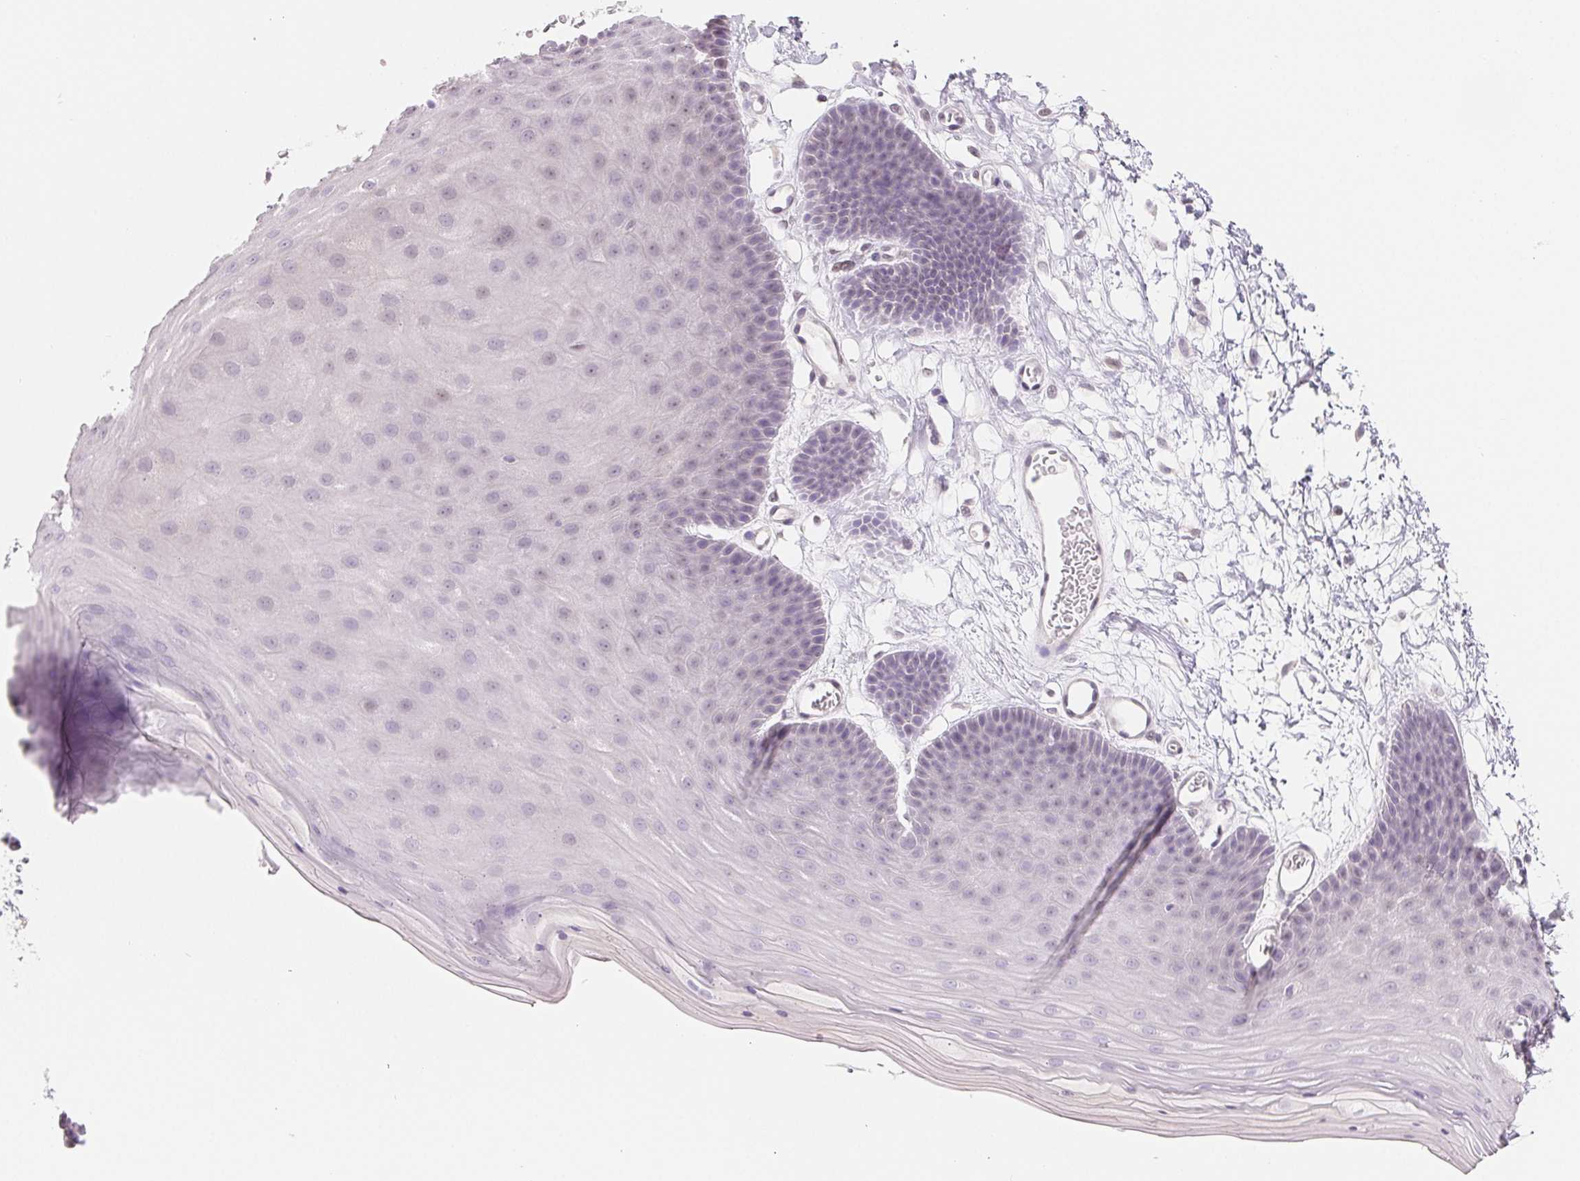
{"staining": {"intensity": "moderate", "quantity": "25%-75%", "location": "nuclear"}, "tissue": "skin", "cell_type": "Epidermal cells", "image_type": "normal", "snomed": [{"axis": "morphology", "description": "Normal tissue, NOS"}, {"axis": "topography", "description": "Anal"}], "caption": "Protein staining by IHC displays moderate nuclear staining in about 25%-75% of epidermal cells in normal skin.", "gene": "LCA5L", "patient": {"sex": "male", "age": 53}}